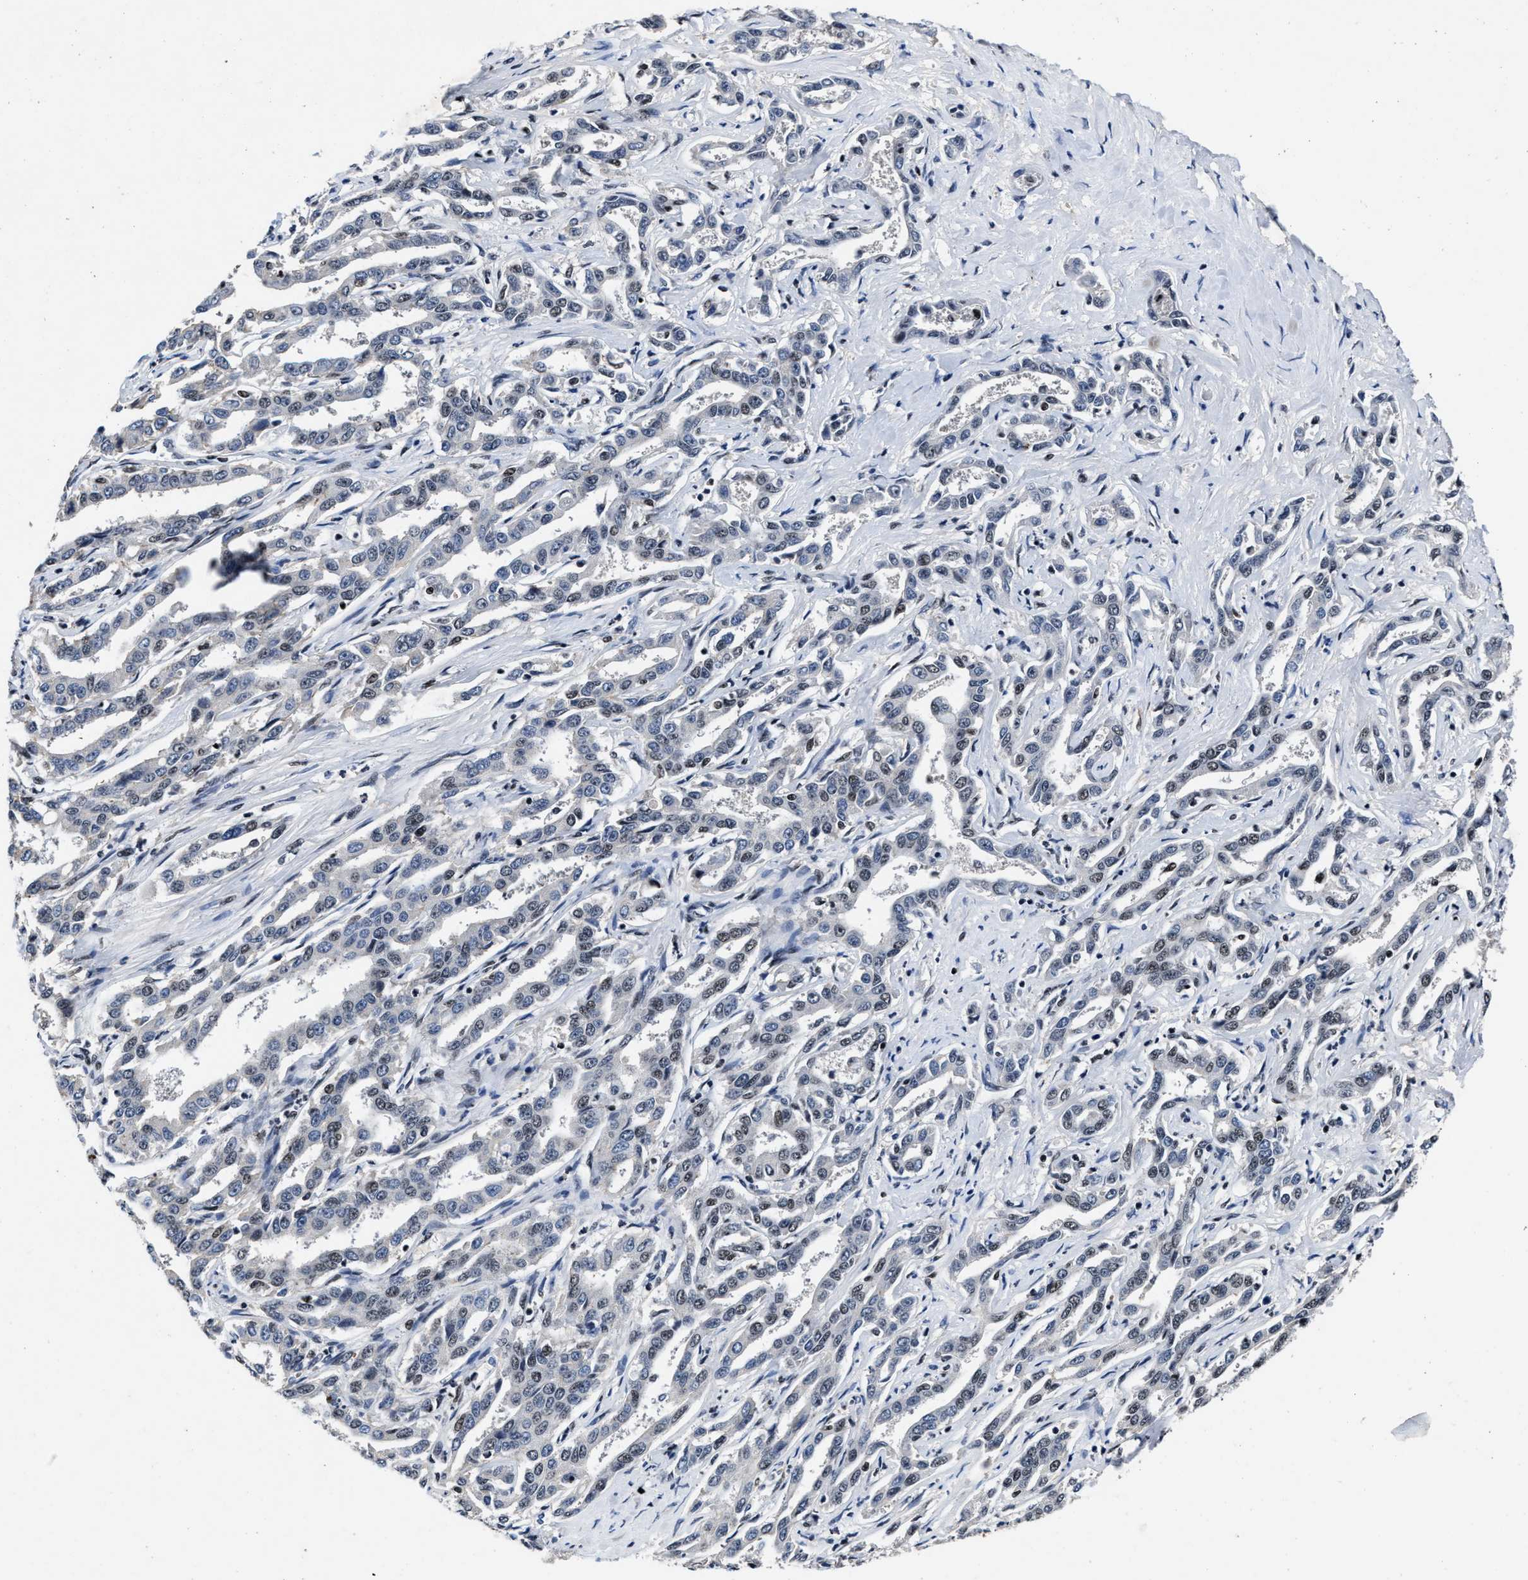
{"staining": {"intensity": "weak", "quantity": "<25%", "location": "nuclear"}, "tissue": "liver cancer", "cell_type": "Tumor cells", "image_type": "cancer", "snomed": [{"axis": "morphology", "description": "Cholangiocarcinoma"}, {"axis": "topography", "description": "Liver"}], "caption": "Tumor cells are negative for protein expression in human liver cancer.", "gene": "ZNF233", "patient": {"sex": "male", "age": 59}}